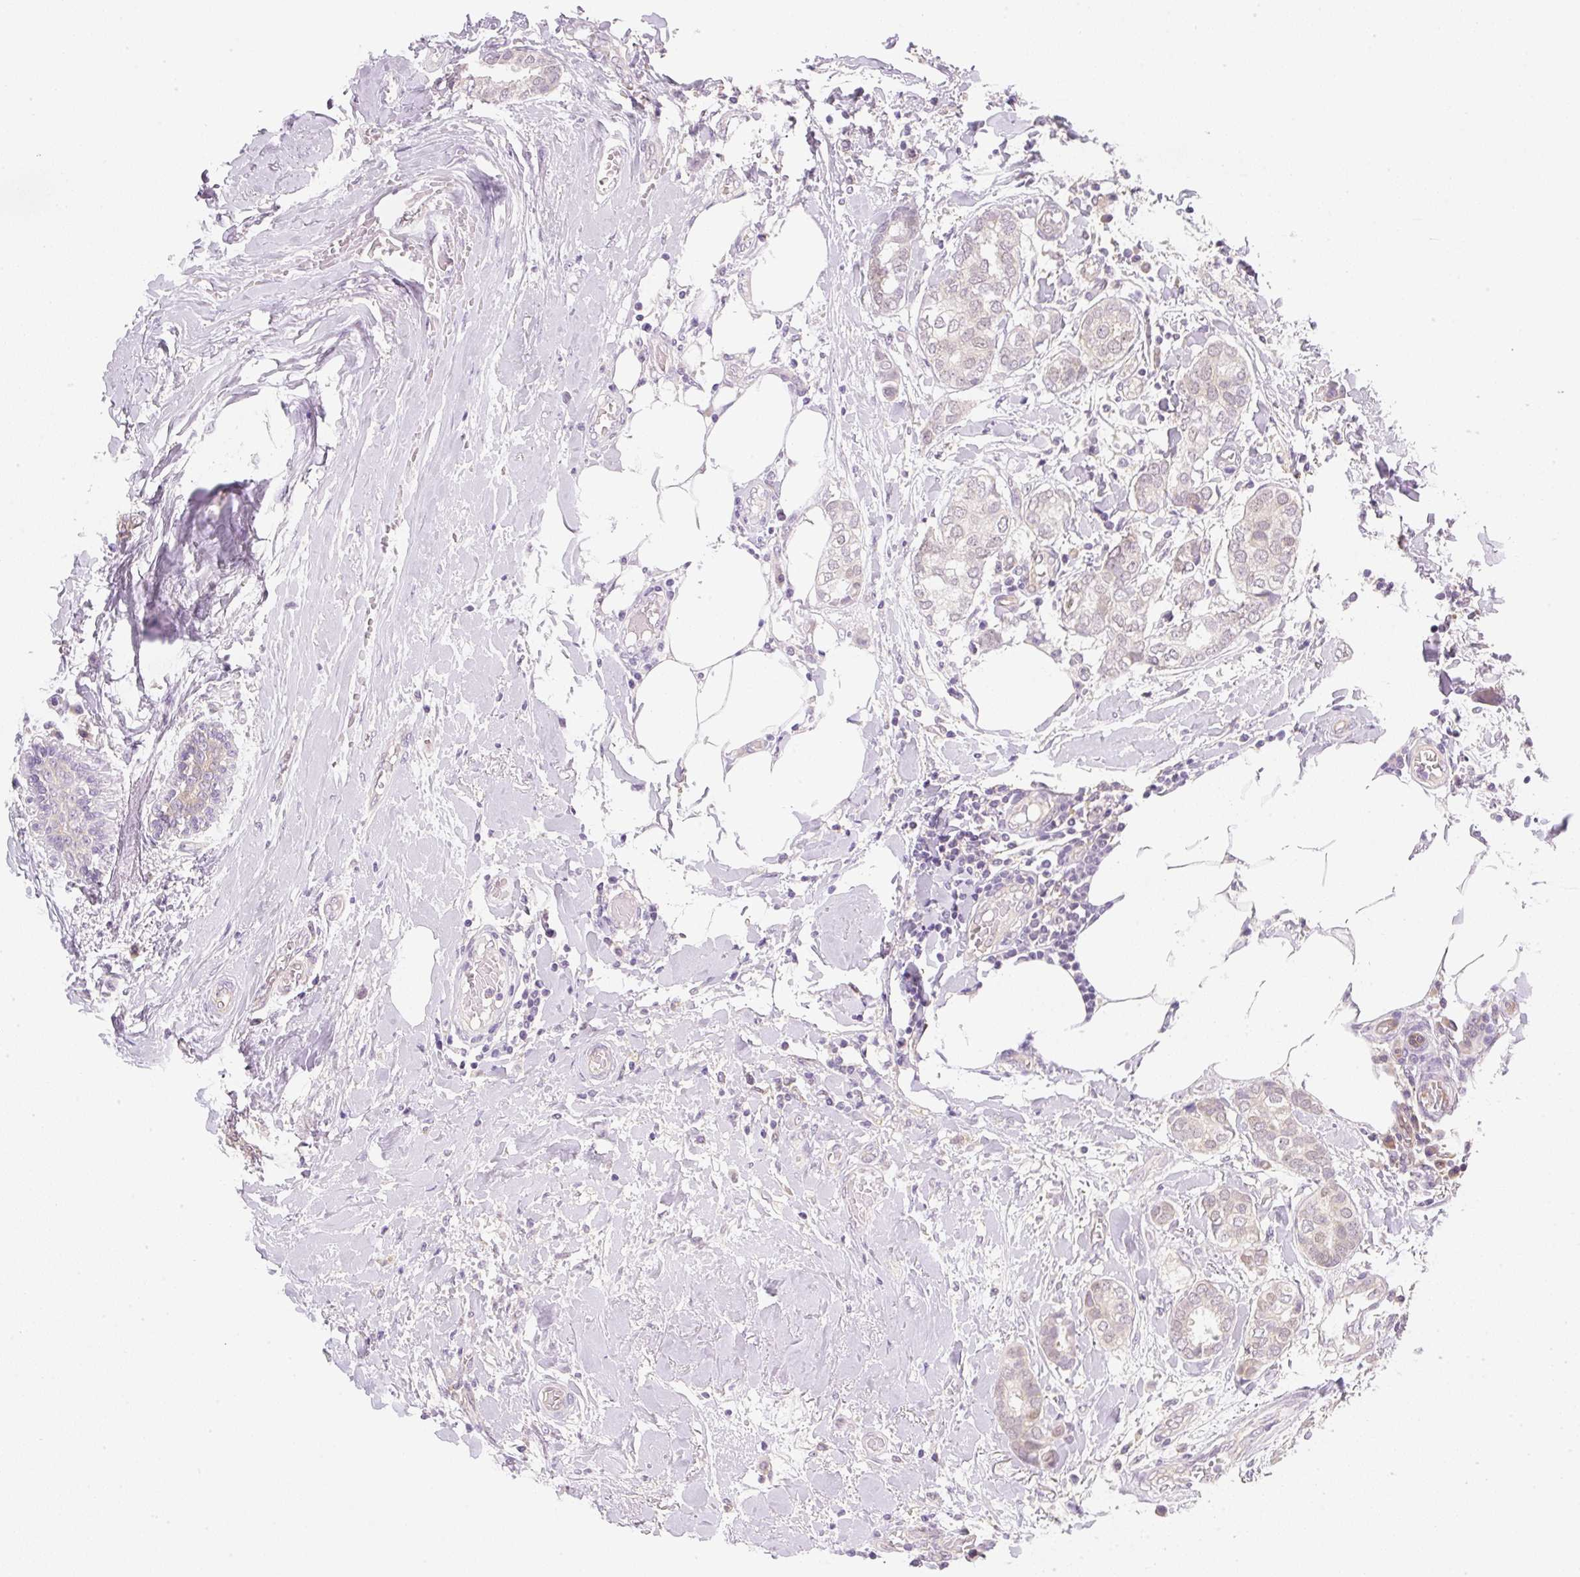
{"staining": {"intensity": "weak", "quantity": "<25%", "location": "cytoplasmic/membranous"}, "tissue": "breast cancer", "cell_type": "Tumor cells", "image_type": "cancer", "snomed": [{"axis": "morphology", "description": "Duct carcinoma"}, {"axis": "topography", "description": "Breast"}], "caption": "DAB (3,3'-diaminobenzidine) immunohistochemical staining of breast intraductal carcinoma exhibits no significant staining in tumor cells.", "gene": "OMA1", "patient": {"sex": "female", "age": 73}}